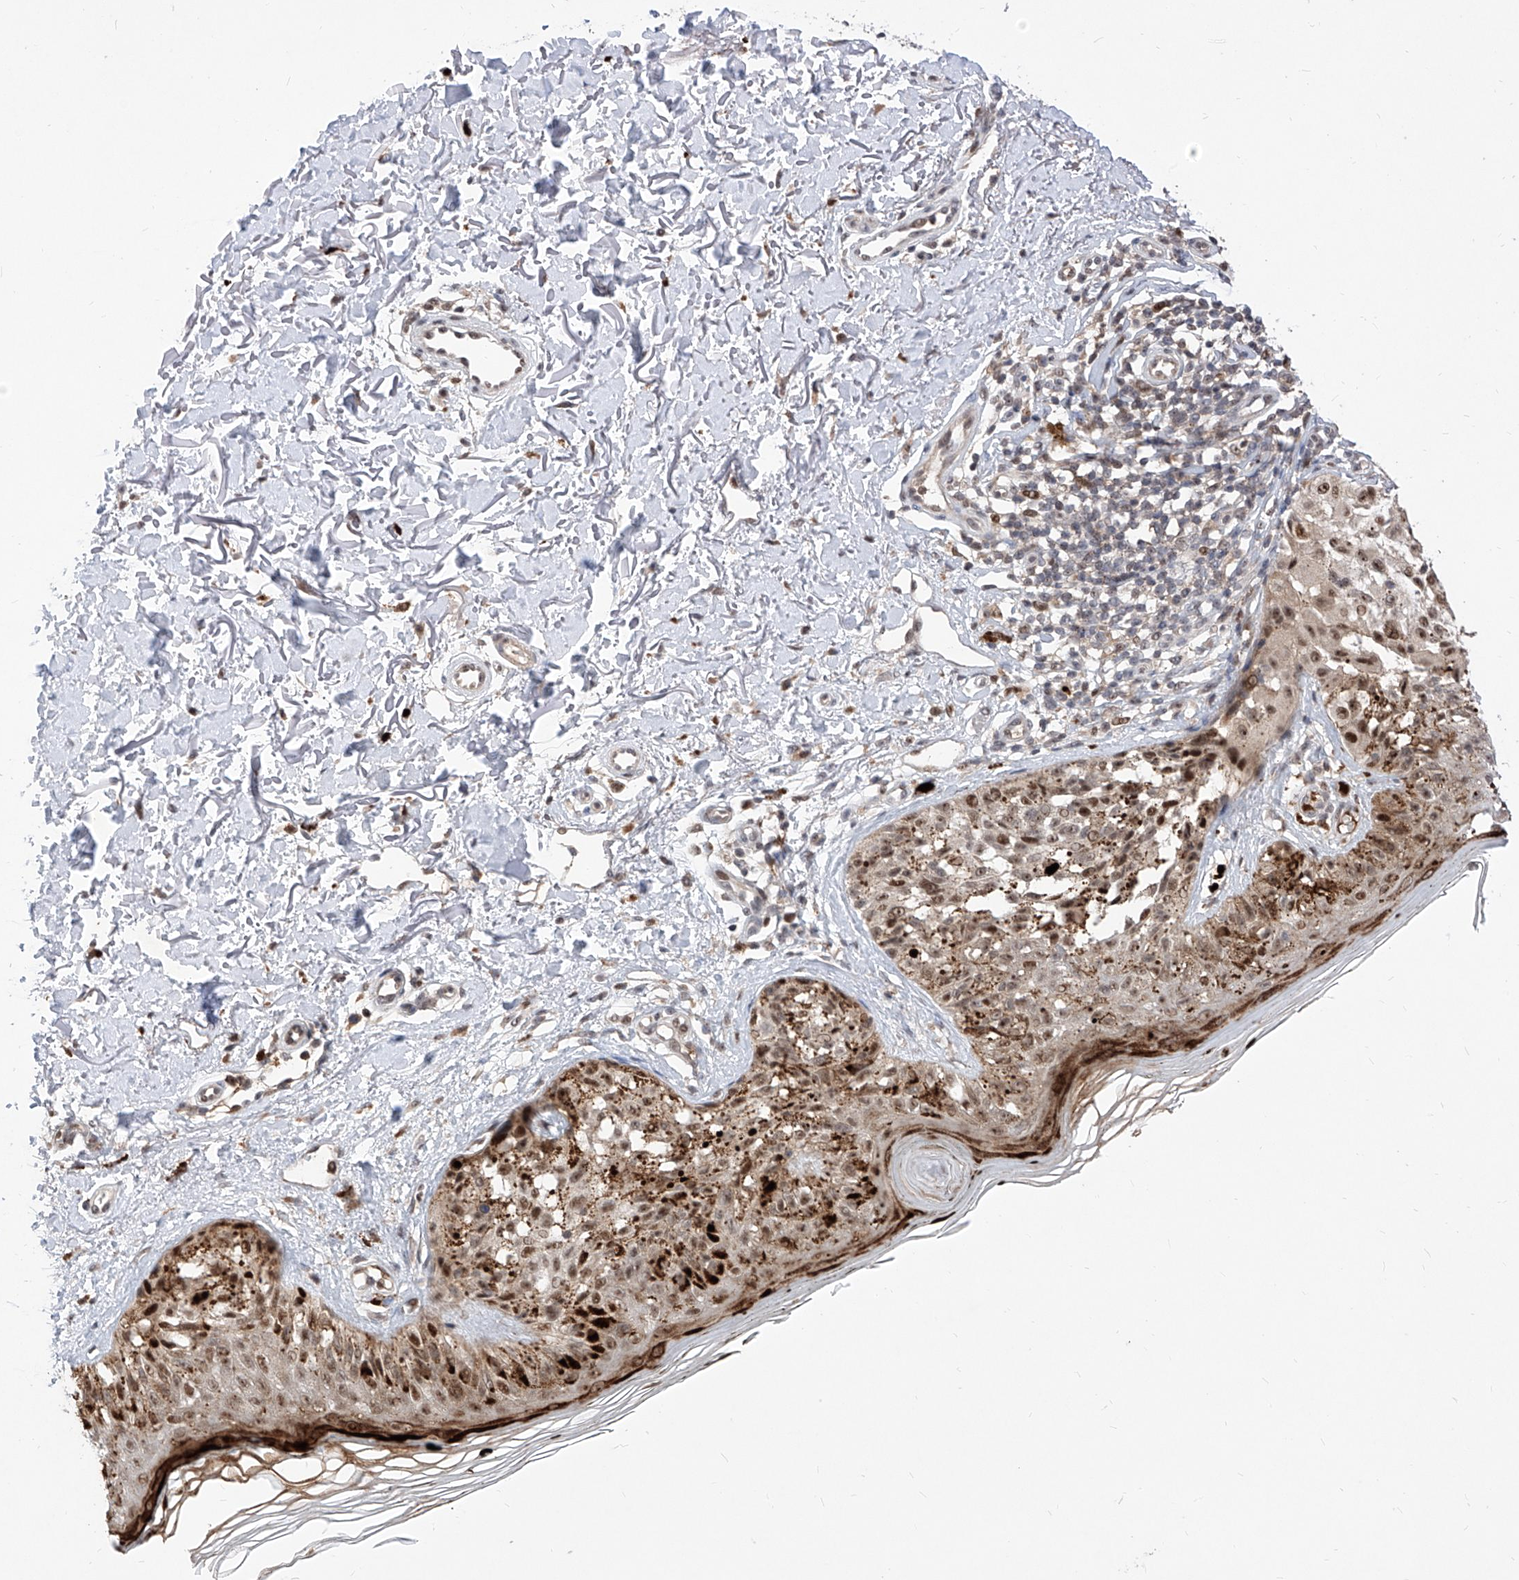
{"staining": {"intensity": "moderate", "quantity": ">75%", "location": "nuclear"}, "tissue": "melanoma", "cell_type": "Tumor cells", "image_type": "cancer", "snomed": [{"axis": "morphology", "description": "Malignant melanoma, NOS"}, {"axis": "topography", "description": "Skin"}], "caption": "The histopathology image shows a brown stain indicating the presence of a protein in the nuclear of tumor cells in melanoma. The staining was performed using DAB (3,3'-diaminobenzidine), with brown indicating positive protein expression. Nuclei are stained blue with hematoxylin.", "gene": "LGR4", "patient": {"sex": "female", "age": 50}}